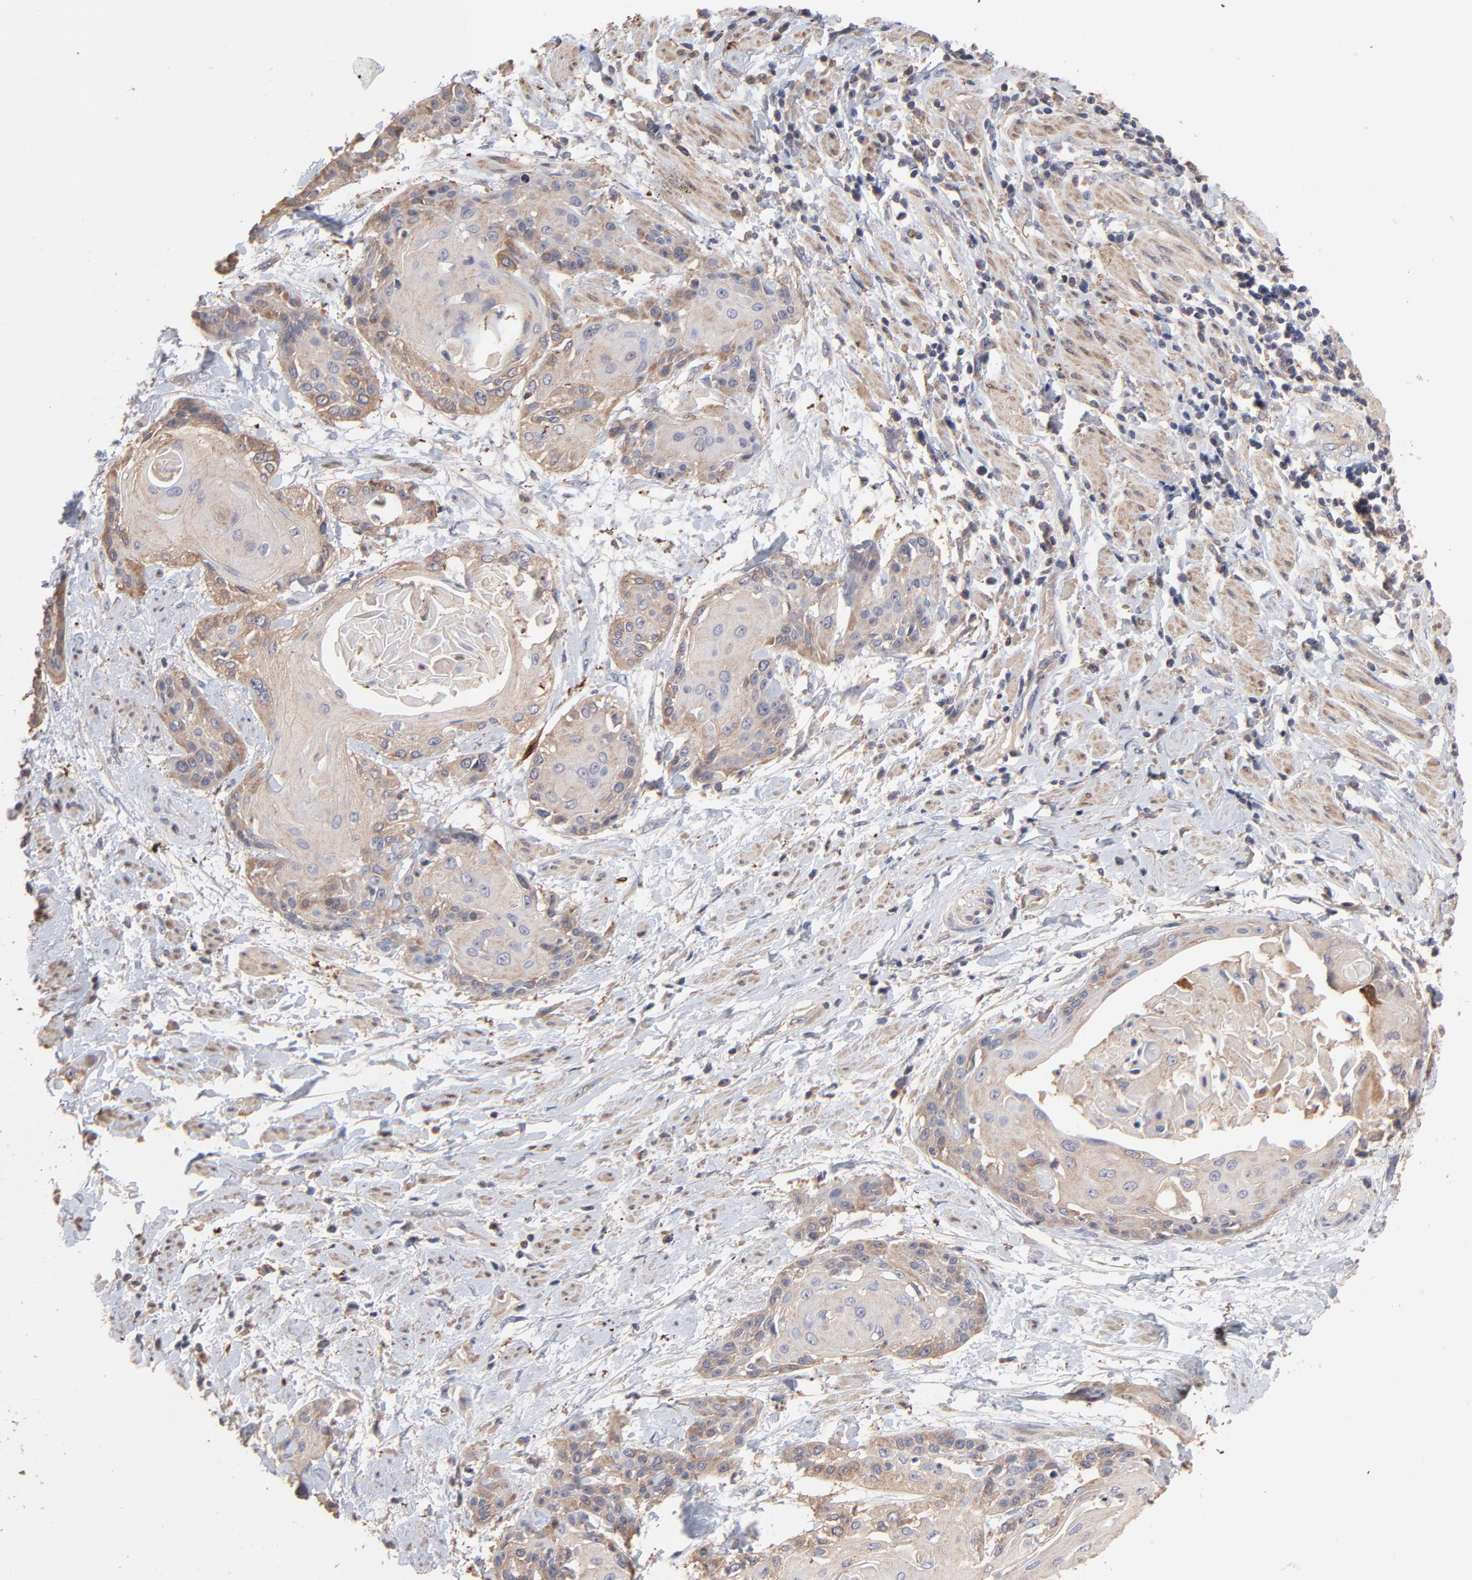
{"staining": {"intensity": "moderate", "quantity": ">75%", "location": "cytoplasmic/membranous"}, "tissue": "cervical cancer", "cell_type": "Tumor cells", "image_type": "cancer", "snomed": [{"axis": "morphology", "description": "Squamous cell carcinoma, NOS"}, {"axis": "topography", "description": "Cervix"}], "caption": "IHC (DAB) staining of cervical cancer shows moderate cytoplasmic/membranous protein positivity in approximately >75% of tumor cells.", "gene": "TANGO2", "patient": {"sex": "female", "age": 57}}